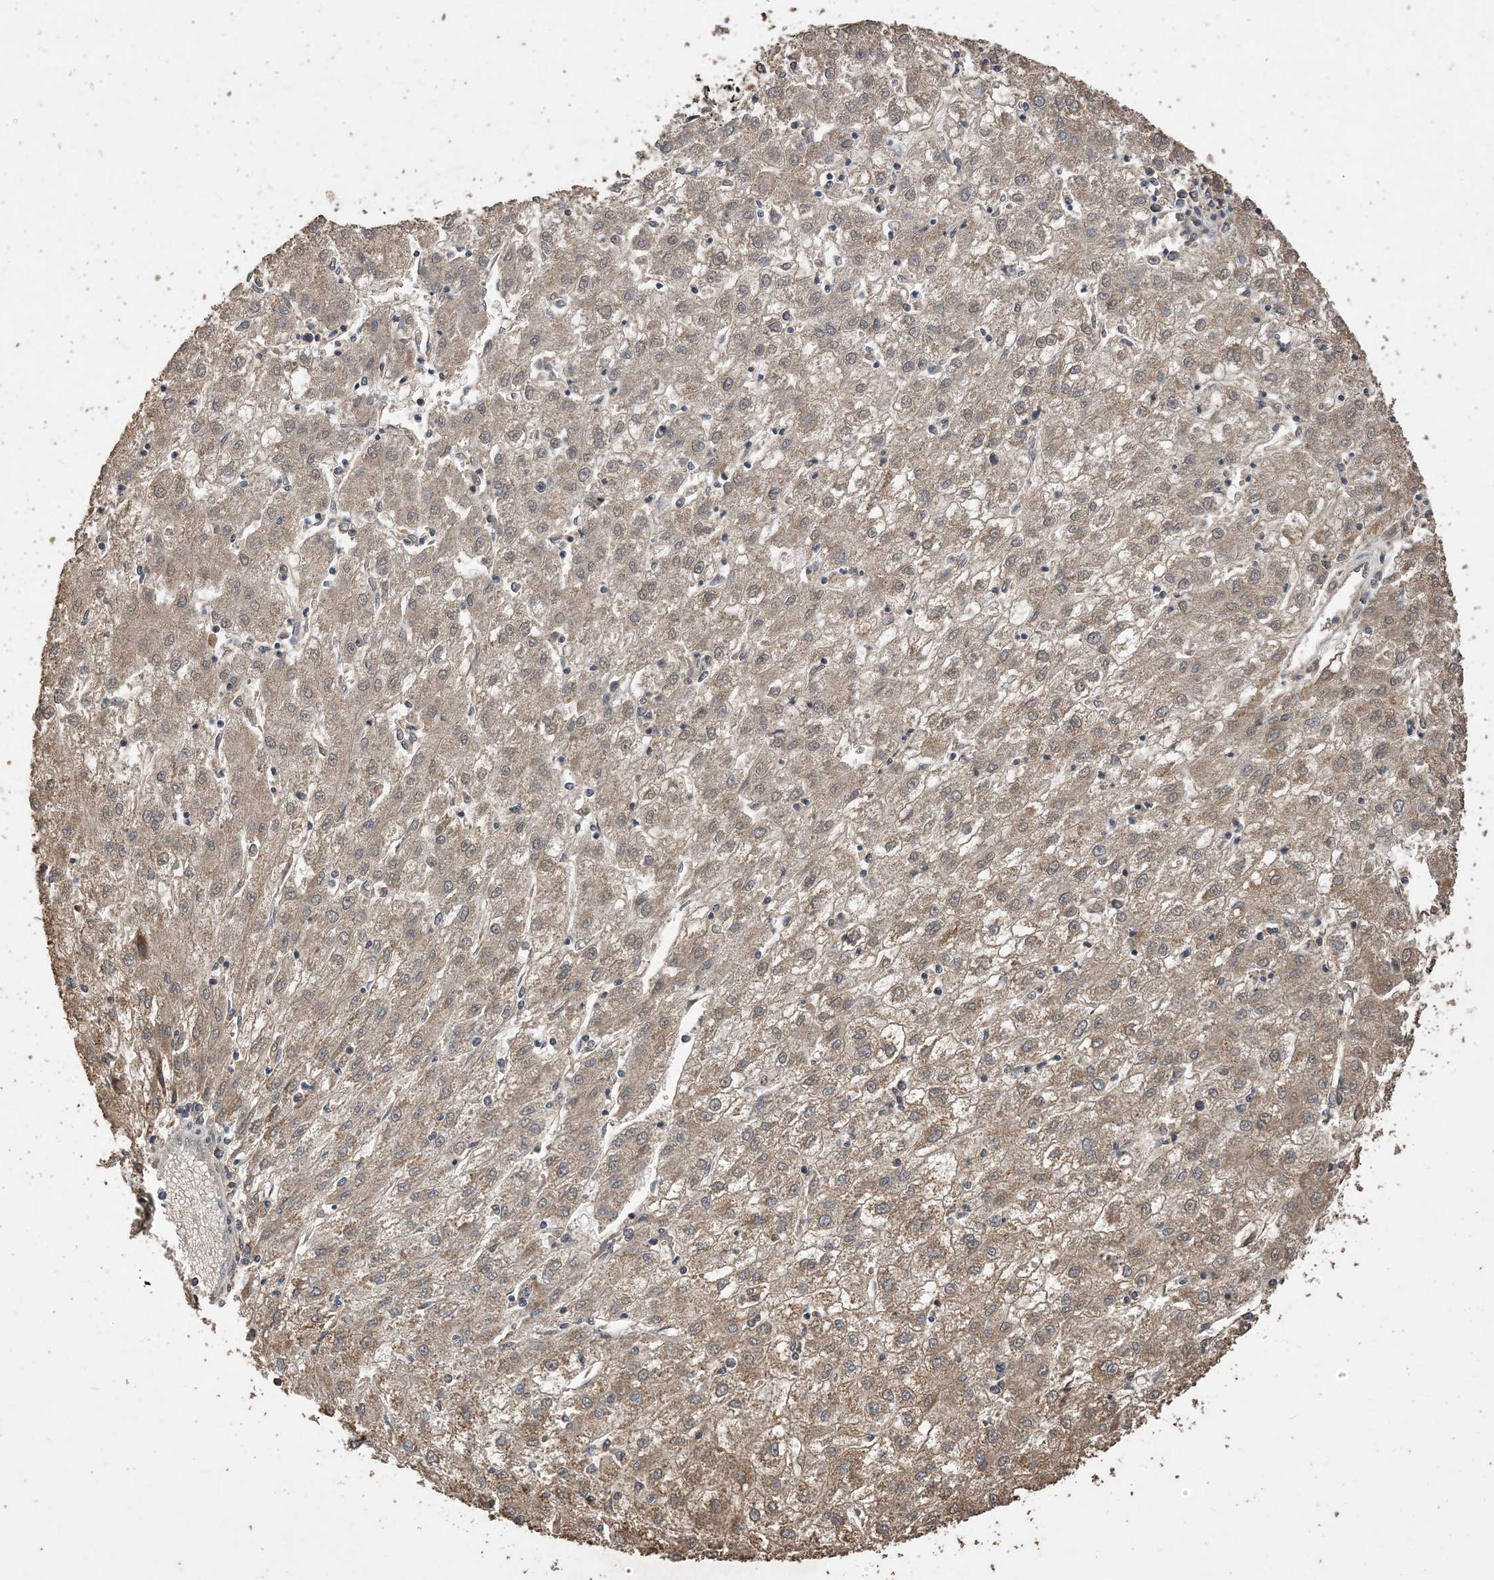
{"staining": {"intensity": "weak", "quantity": ">75%", "location": "cytoplasmic/membranous"}, "tissue": "liver cancer", "cell_type": "Tumor cells", "image_type": "cancer", "snomed": [{"axis": "morphology", "description": "Carcinoma, Hepatocellular, NOS"}, {"axis": "topography", "description": "Liver"}], "caption": "Tumor cells demonstrate low levels of weak cytoplasmic/membranous expression in about >75% of cells in hepatocellular carcinoma (liver). The staining was performed using DAB (3,3'-diaminobenzidine), with brown indicating positive protein expression. Nuclei are stained blue with hematoxylin.", "gene": "ZKSCAN5", "patient": {"sex": "male", "age": 72}}